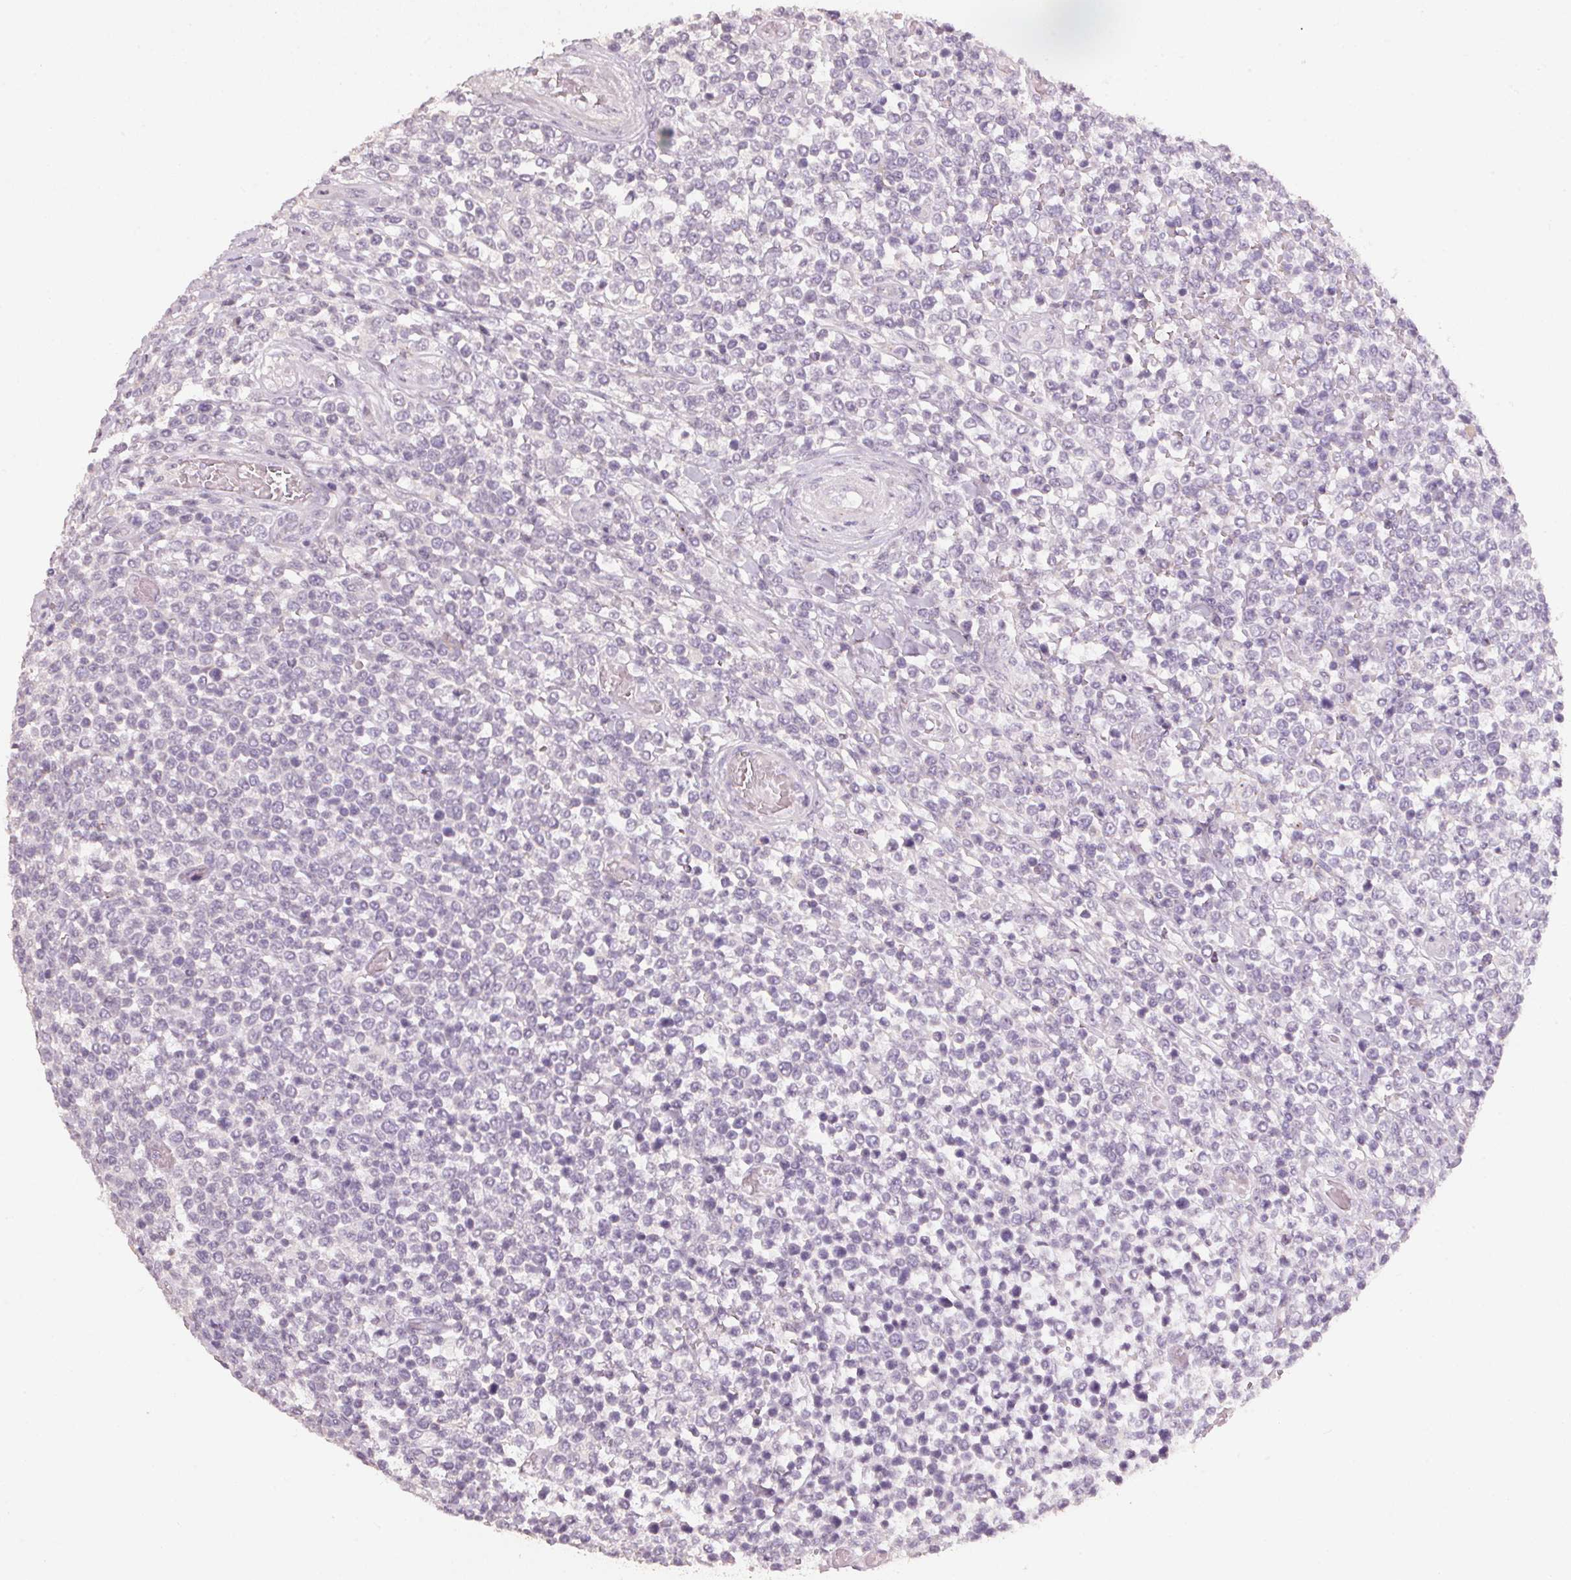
{"staining": {"intensity": "negative", "quantity": "none", "location": "none"}, "tissue": "lymphoma", "cell_type": "Tumor cells", "image_type": "cancer", "snomed": [{"axis": "morphology", "description": "Malignant lymphoma, non-Hodgkin's type, High grade"}, {"axis": "topography", "description": "Soft tissue"}], "caption": "DAB (3,3'-diaminobenzidine) immunohistochemical staining of human malignant lymphoma, non-Hodgkin's type (high-grade) reveals no significant staining in tumor cells. Nuclei are stained in blue.", "gene": "CXCL5", "patient": {"sex": "female", "age": 56}}